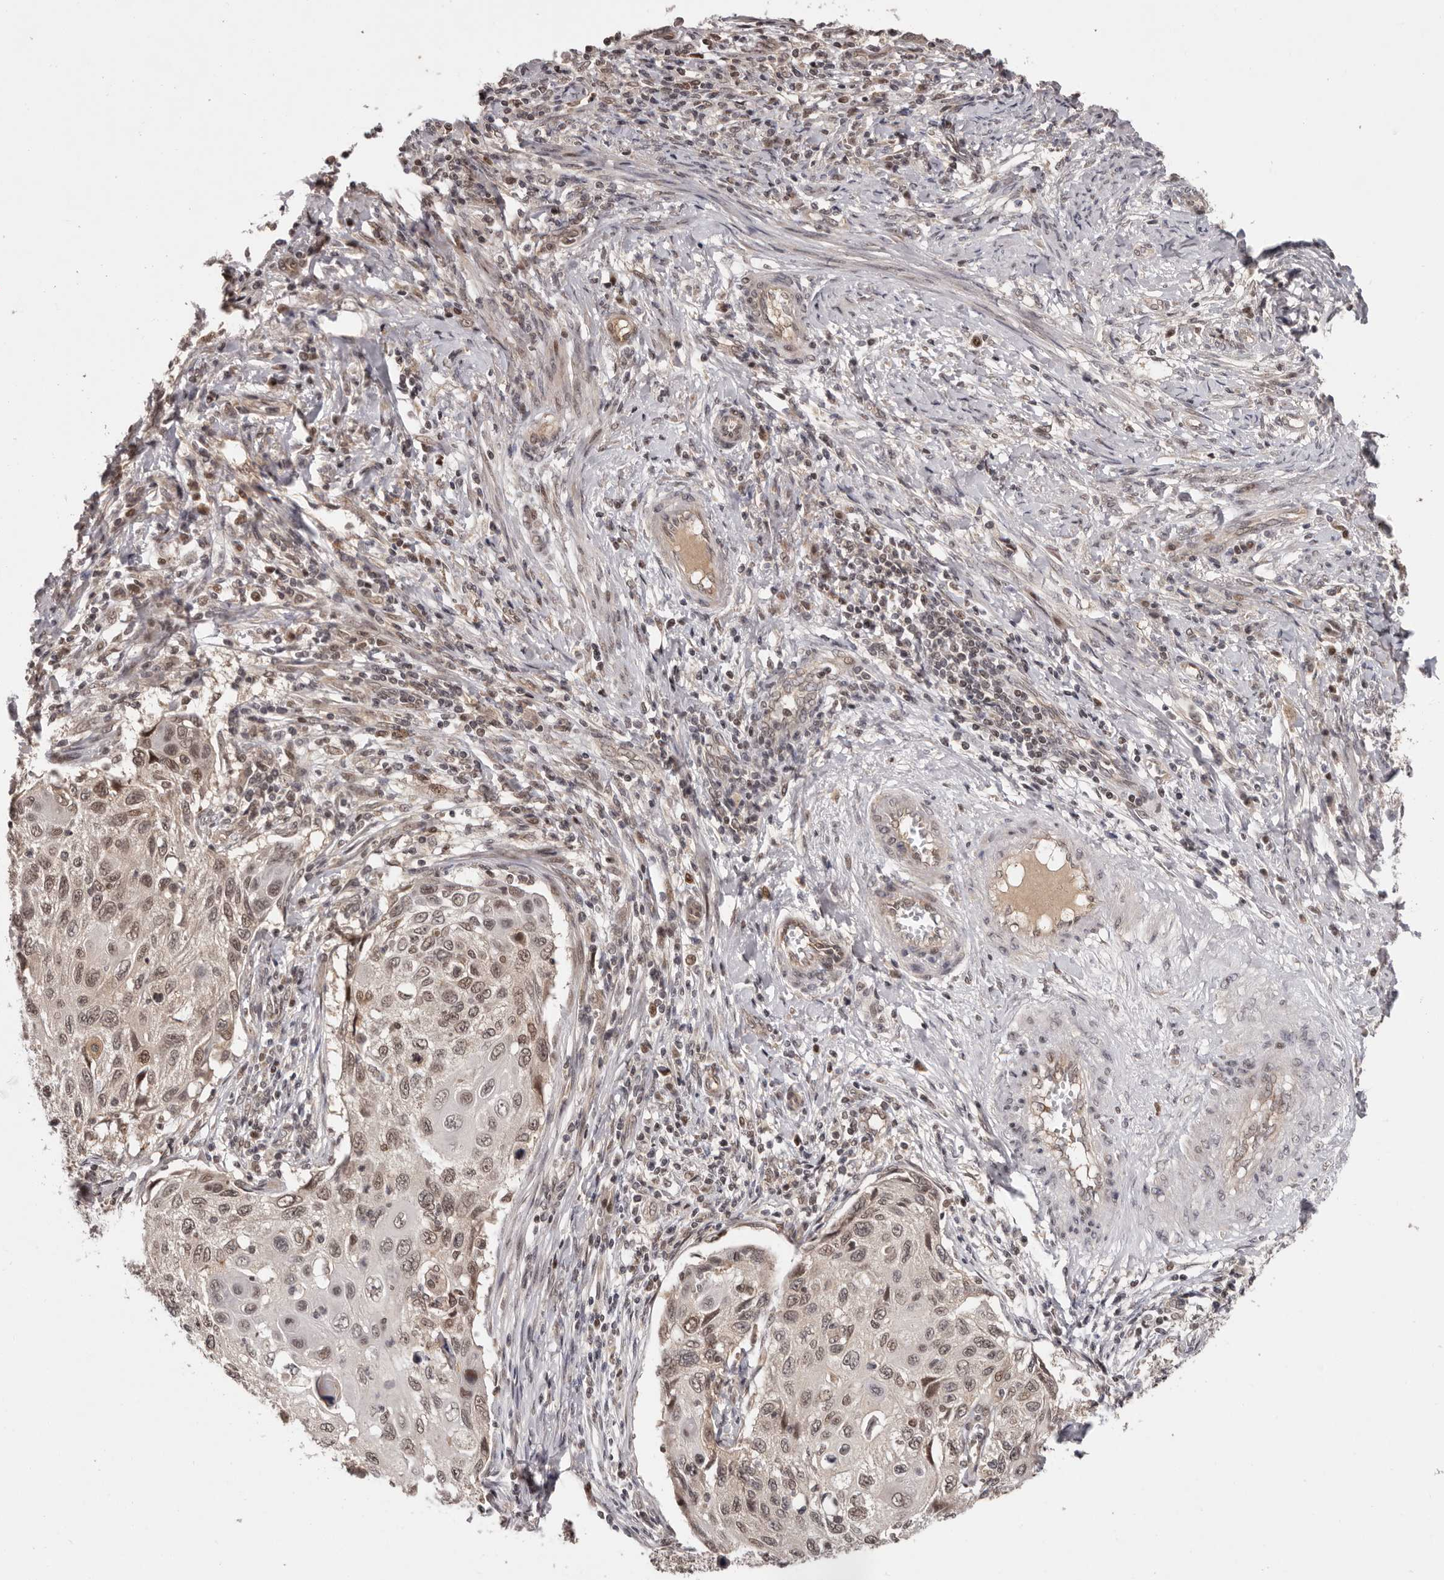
{"staining": {"intensity": "weak", "quantity": "25%-75%", "location": "nuclear"}, "tissue": "cervical cancer", "cell_type": "Tumor cells", "image_type": "cancer", "snomed": [{"axis": "morphology", "description": "Squamous cell carcinoma, NOS"}, {"axis": "topography", "description": "Cervix"}], "caption": "Protein expression analysis of human cervical squamous cell carcinoma reveals weak nuclear staining in about 25%-75% of tumor cells. The protein of interest is shown in brown color, while the nuclei are stained blue.", "gene": "TBX5", "patient": {"sex": "female", "age": 70}}